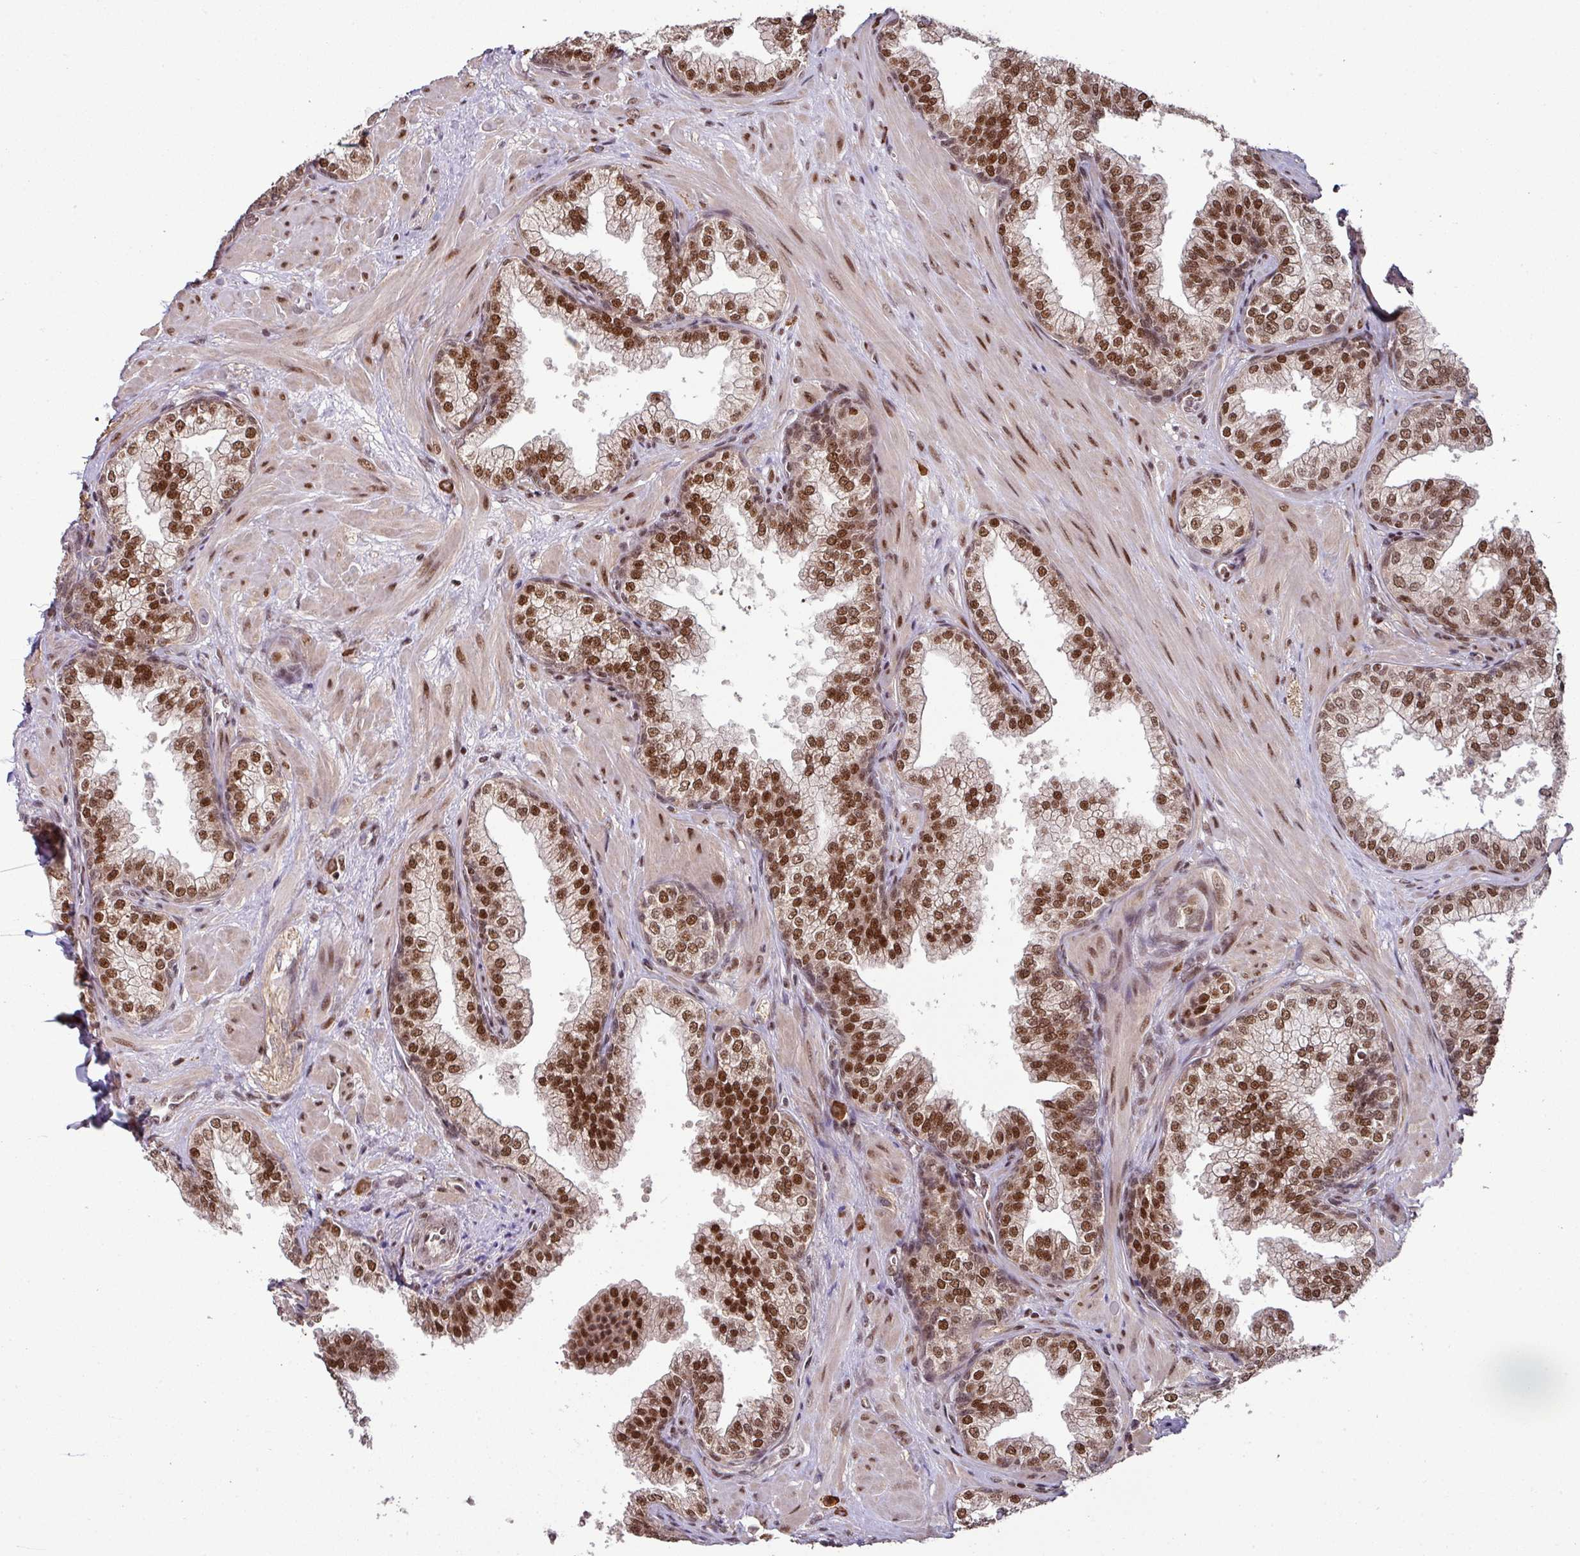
{"staining": {"intensity": "strong", "quantity": ">75%", "location": "nuclear"}, "tissue": "prostate", "cell_type": "Glandular cells", "image_type": "normal", "snomed": [{"axis": "morphology", "description": "Normal tissue, NOS"}, {"axis": "topography", "description": "Prostate"}], "caption": "The image demonstrates staining of benign prostate, revealing strong nuclear protein expression (brown color) within glandular cells.", "gene": "PHF23", "patient": {"sex": "male", "age": 60}}